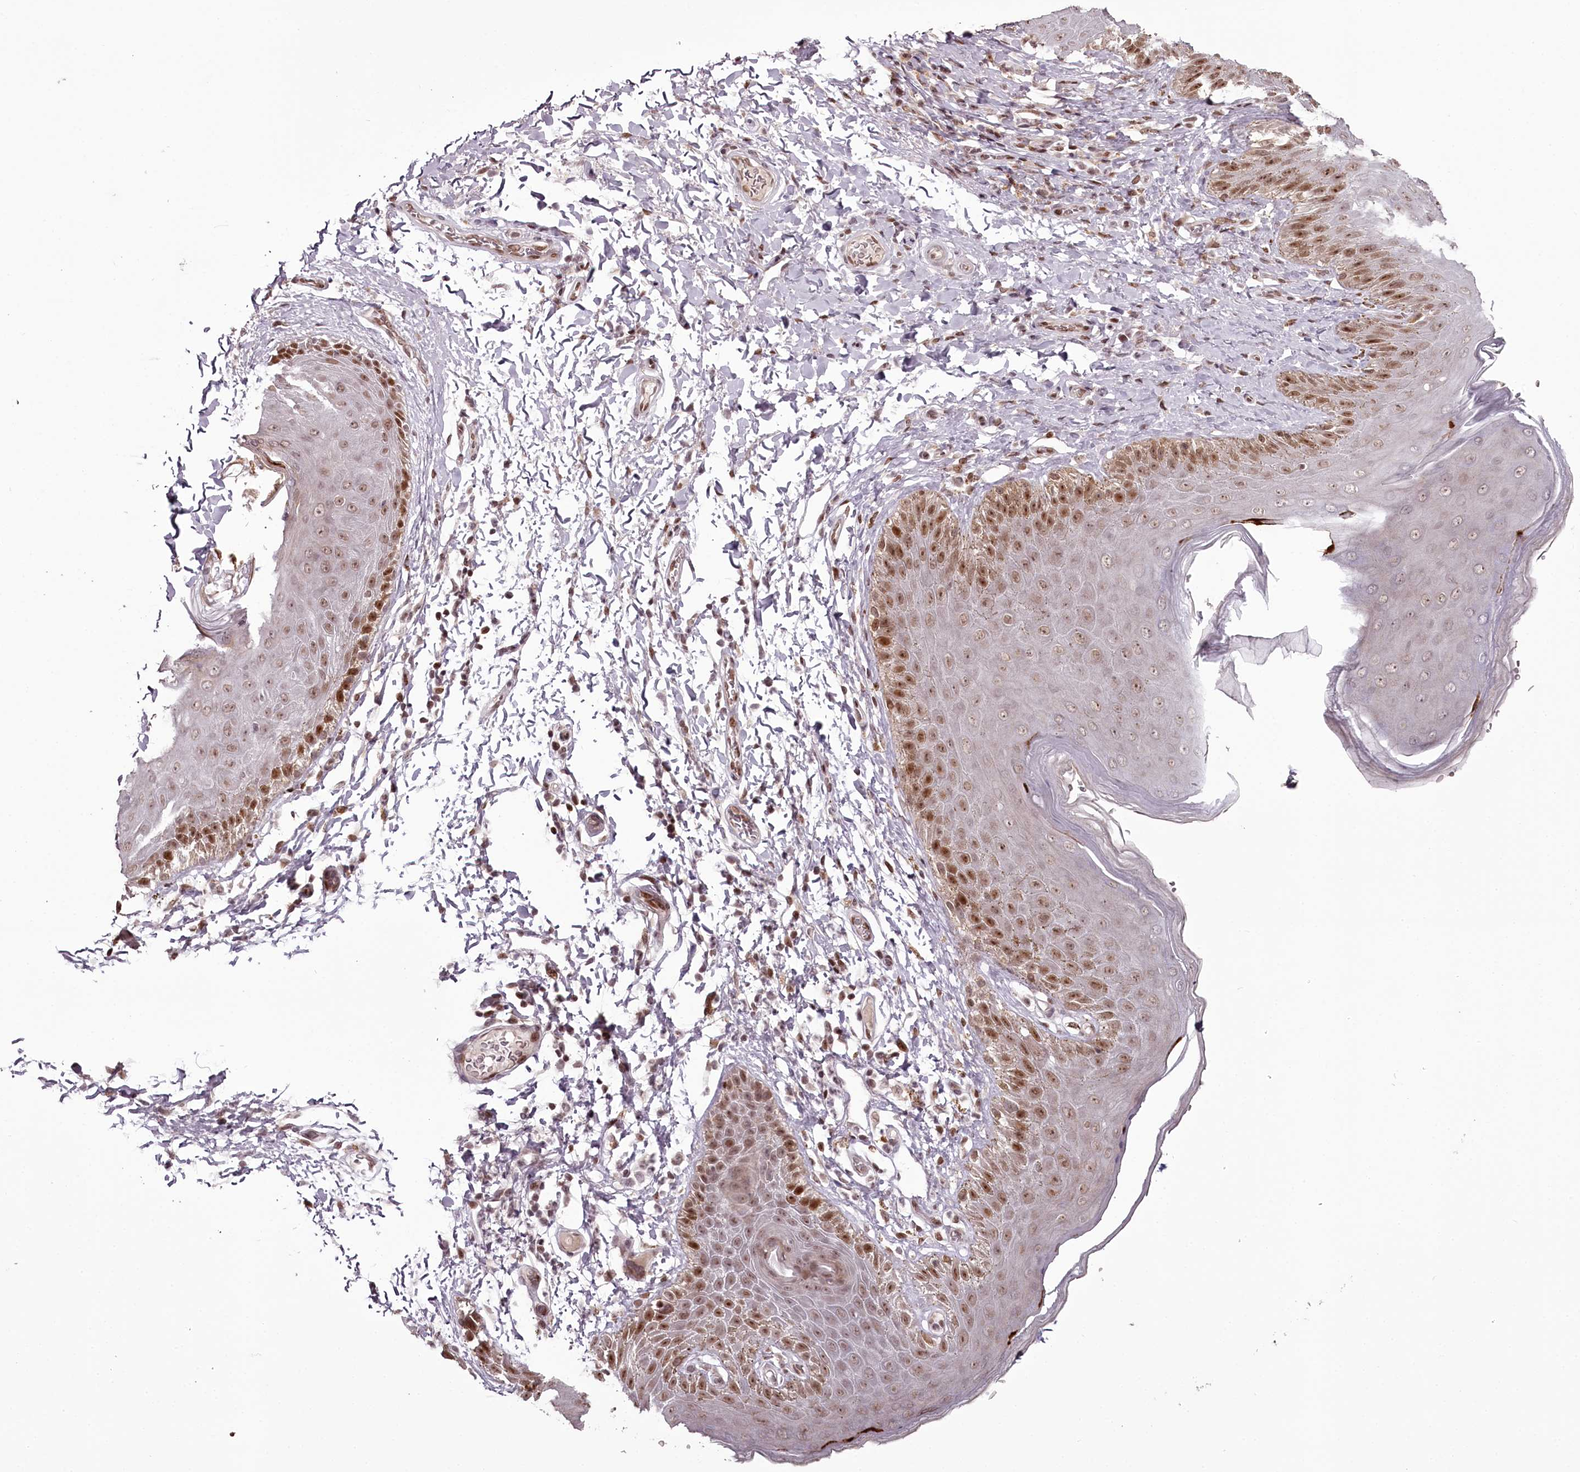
{"staining": {"intensity": "moderate", "quantity": ">75%", "location": "nuclear"}, "tissue": "skin", "cell_type": "Epidermal cells", "image_type": "normal", "snomed": [{"axis": "morphology", "description": "Normal tissue, NOS"}, {"axis": "topography", "description": "Anal"}], "caption": "Immunohistochemical staining of normal human skin displays >75% levels of moderate nuclear protein positivity in about >75% of epidermal cells.", "gene": "THYN1", "patient": {"sex": "male", "age": 44}}